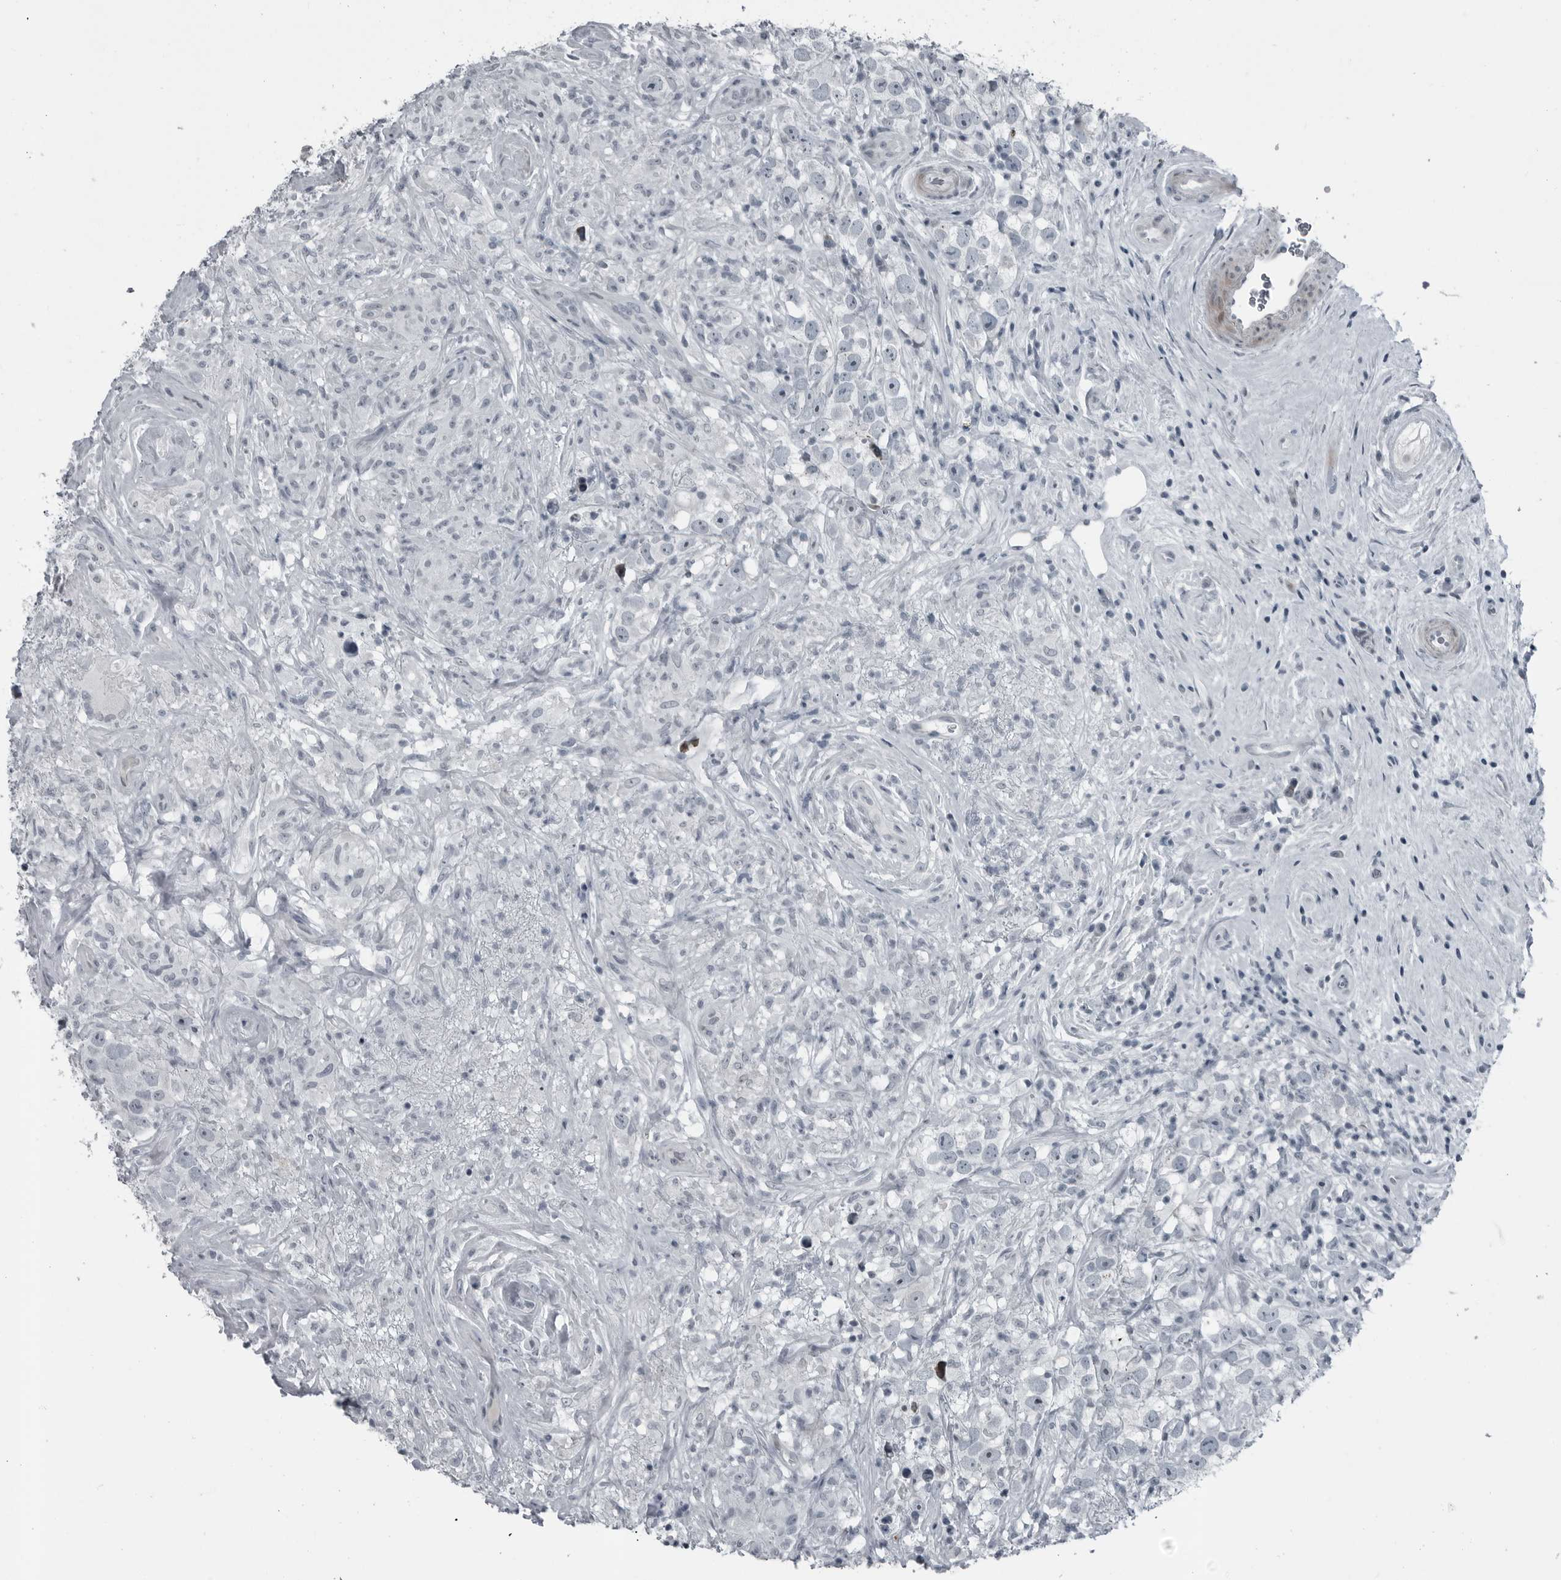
{"staining": {"intensity": "negative", "quantity": "none", "location": "none"}, "tissue": "testis cancer", "cell_type": "Tumor cells", "image_type": "cancer", "snomed": [{"axis": "morphology", "description": "Seminoma, NOS"}, {"axis": "topography", "description": "Testis"}], "caption": "This is an immunohistochemistry image of testis seminoma. There is no expression in tumor cells.", "gene": "DNAAF11", "patient": {"sex": "male", "age": 49}}